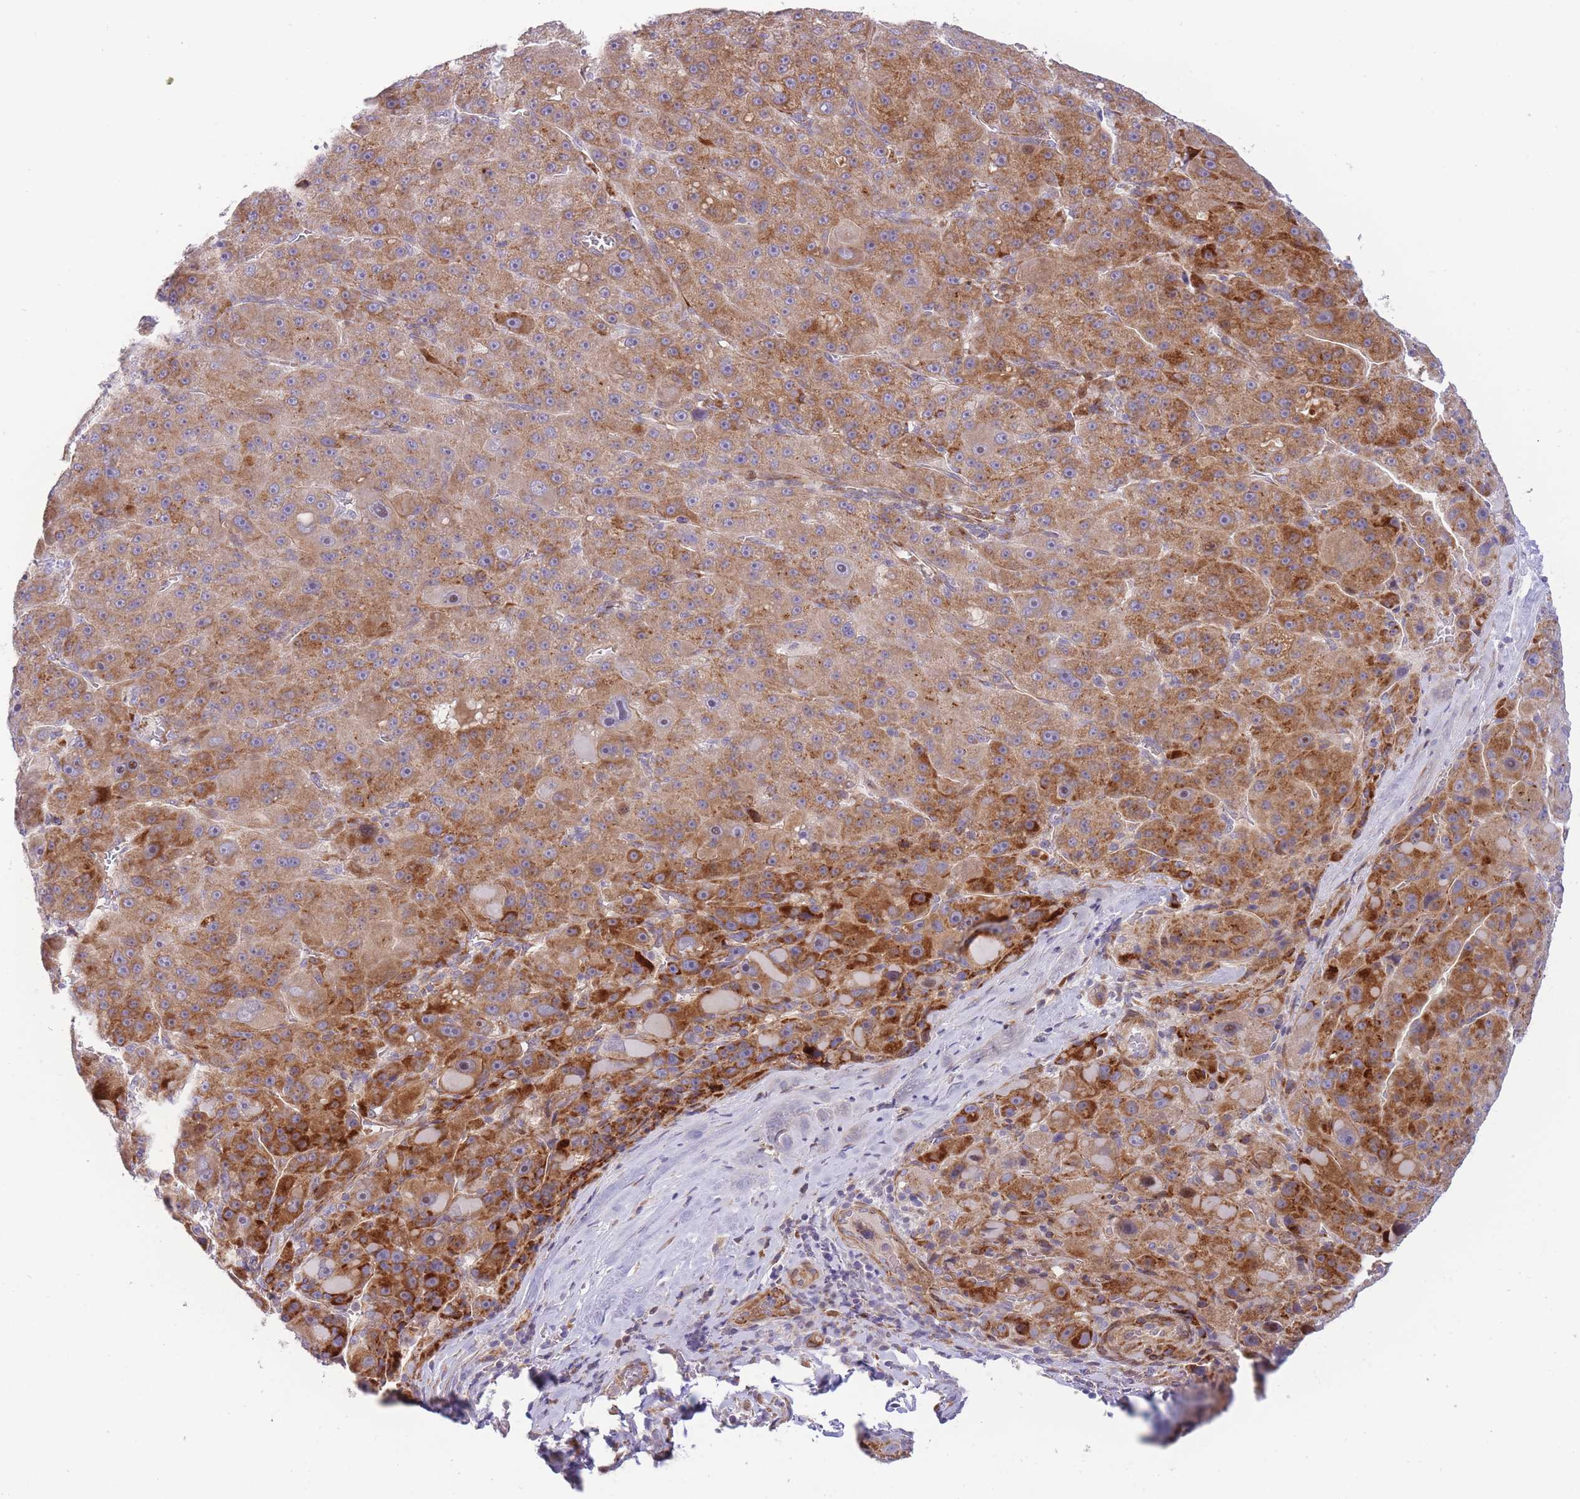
{"staining": {"intensity": "strong", "quantity": ">75%", "location": "cytoplasmic/membranous"}, "tissue": "liver cancer", "cell_type": "Tumor cells", "image_type": "cancer", "snomed": [{"axis": "morphology", "description": "Carcinoma, Hepatocellular, NOS"}, {"axis": "topography", "description": "Liver"}], "caption": "Approximately >75% of tumor cells in human hepatocellular carcinoma (liver) display strong cytoplasmic/membranous protein staining as visualized by brown immunohistochemical staining.", "gene": "ATP5MC2", "patient": {"sex": "male", "age": 76}}